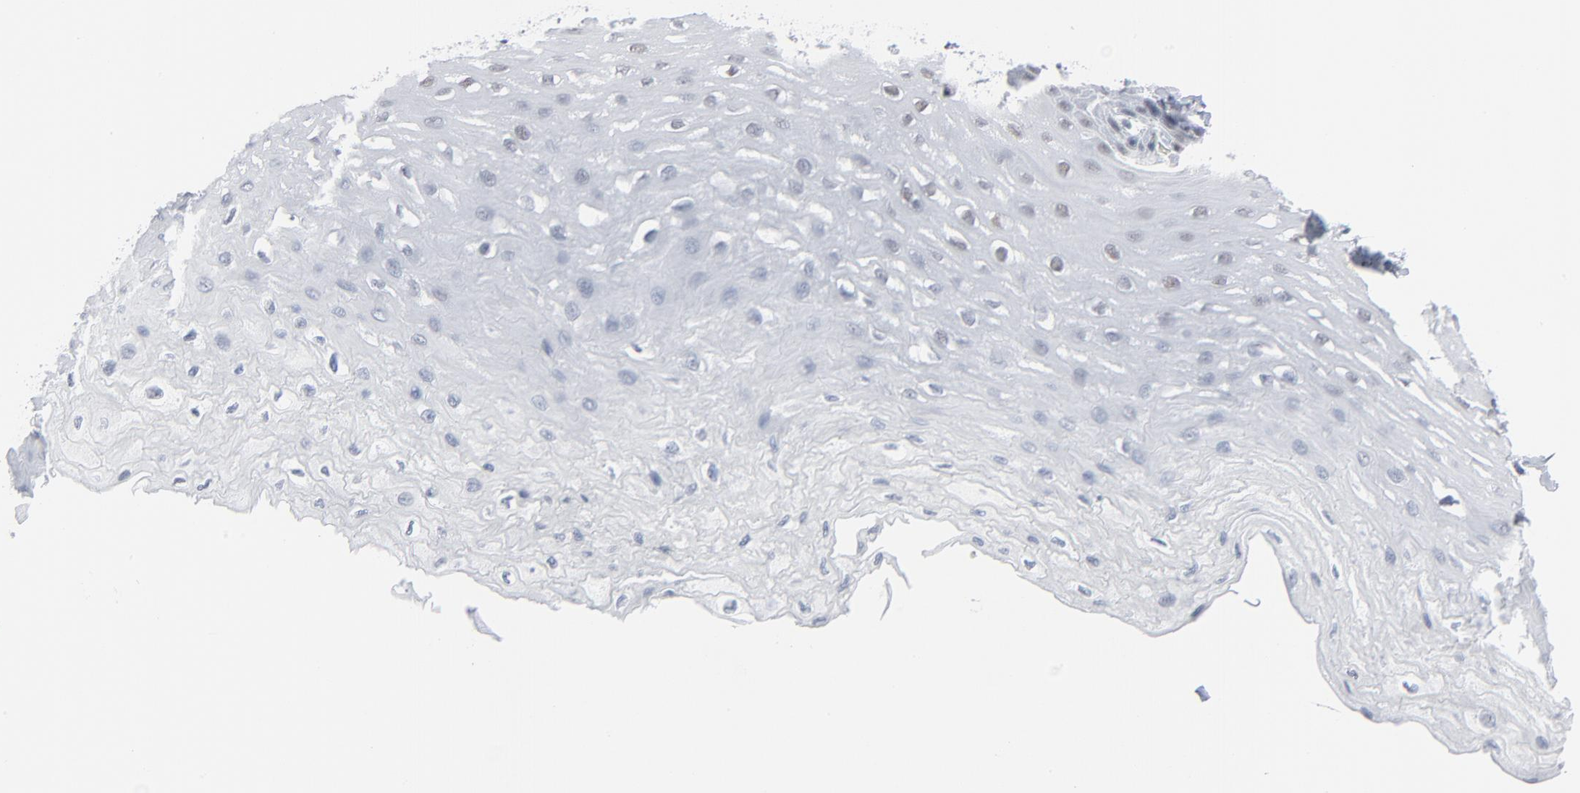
{"staining": {"intensity": "weak", "quantity": "<25%", "location": "nuclear"}, "tissue": "esophagus", "cell_type": "Squamous epithelial cells", "image_type": "normal", "snomed": [{"axis": "morphology", "description": "Normal tissue, NOS"}, {"axis": "topography", "description": "Esophagus"}], "caption": "The histopathology image displays no significant expression in squamous epithelial cells of esophagus. Brightfield microscopy of IHC stained with DAB (3,3'-diaminobenzidine) (brown) and hematoxylin (blue), captured at high magnification.", "gene": "SIRT1", "patient": {"sex": "female", "age": 72}}